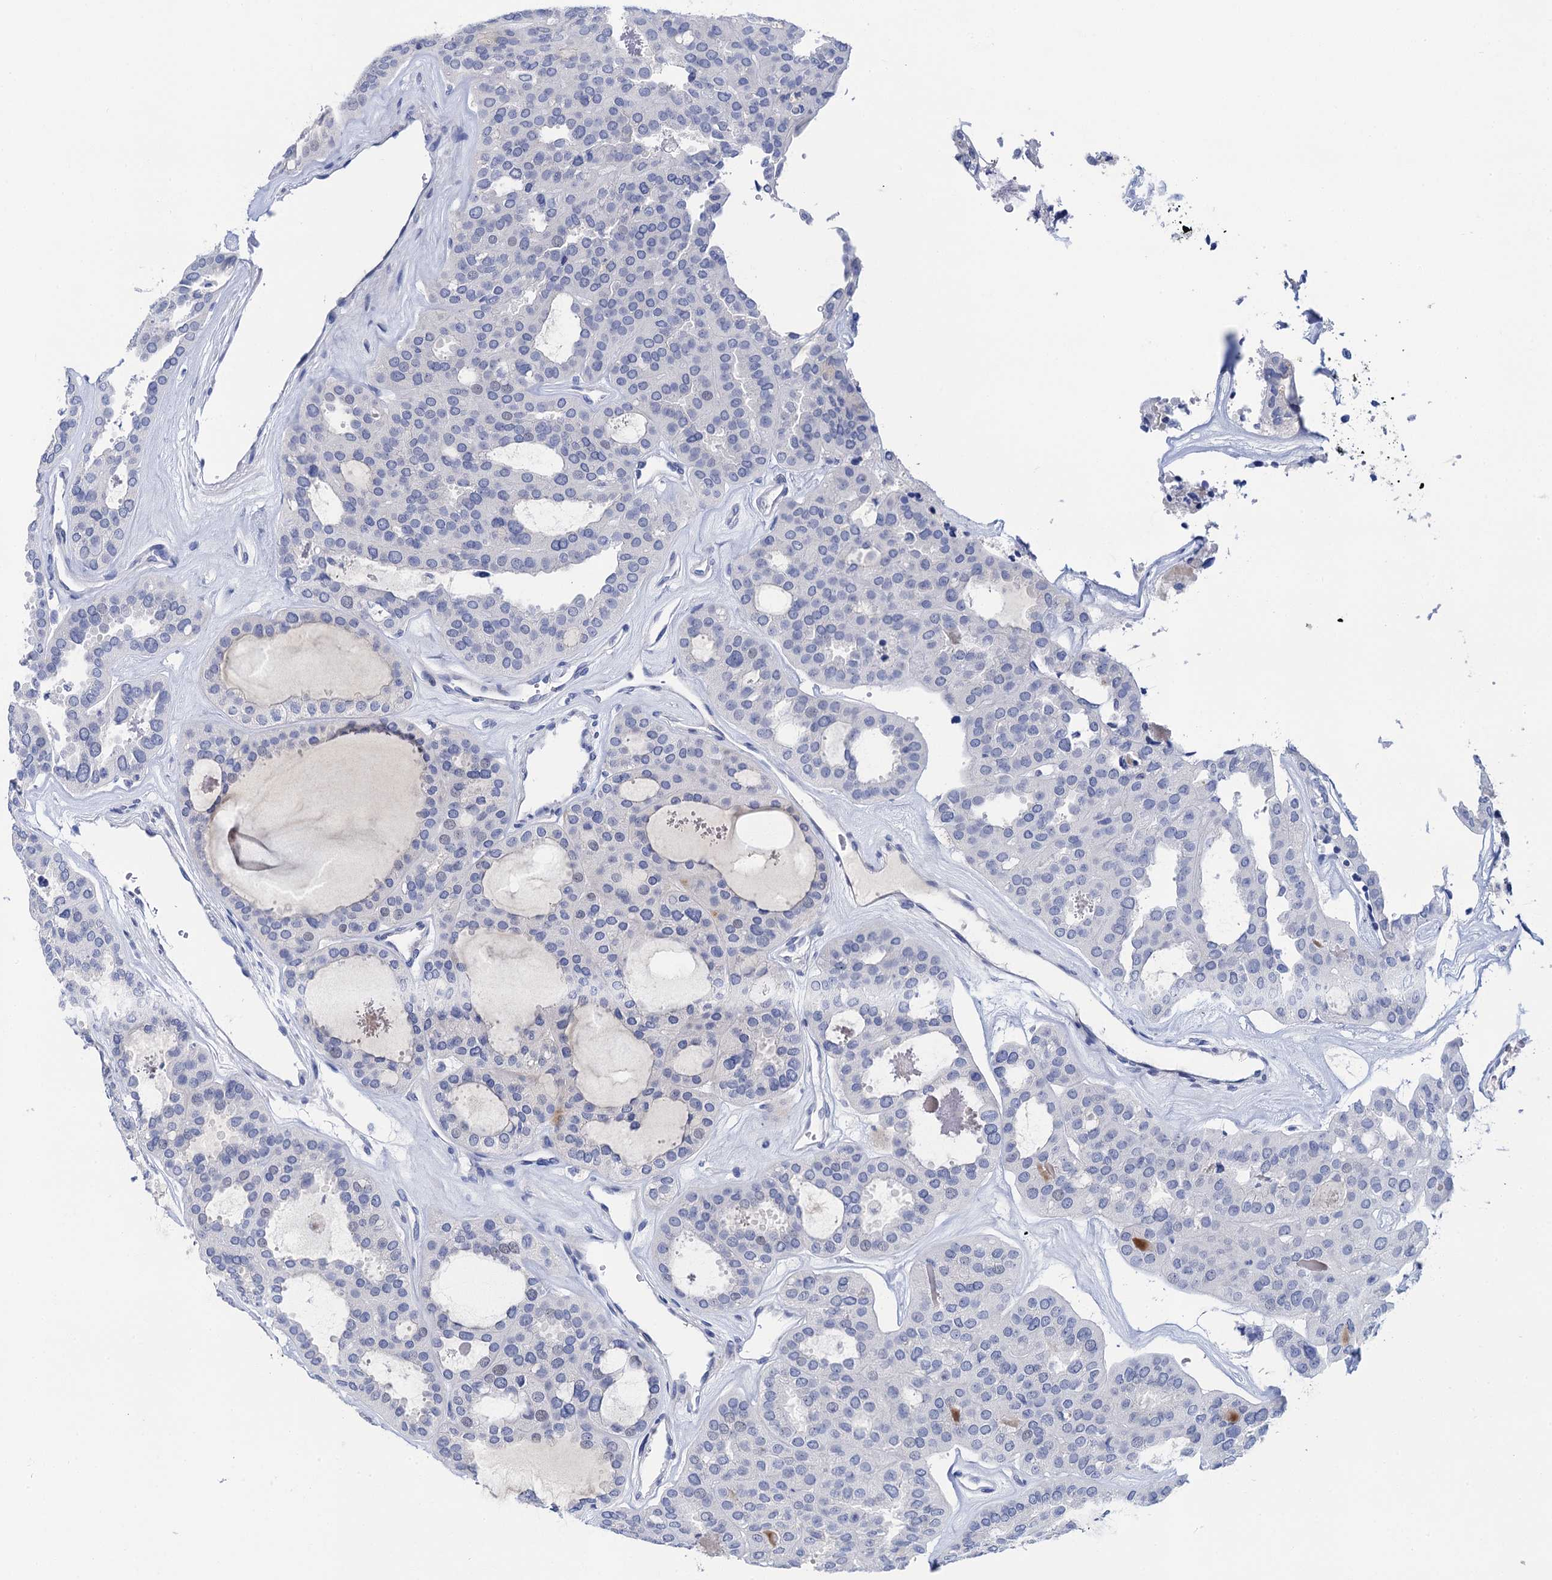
{"staining": {"intensity": "negative", "quantity": "none", "location": "none"}, "tissue": "thyroid cancer", "cell_type": "Tumor cells", "image_type": "cancer", "snomed": [{"axis": "morphology", "description": "Follicular adenoma carcinoma, NOS"}, {"axis": "topography", "description": "Thyroid gland"}], "caption": "Immunohistochemistry (IHC) image of neoplastic tissue: human thyroid cancer (follicular adenoma carcinoma) stained with DAB displays no significant protein positivity in tumor cells. The staining is performed using DAB brown chromogen with nuclei counter-stained in using hematoxylin.", "gene": "LYPD3", "patient": {"sex": "male", "age": 75}}